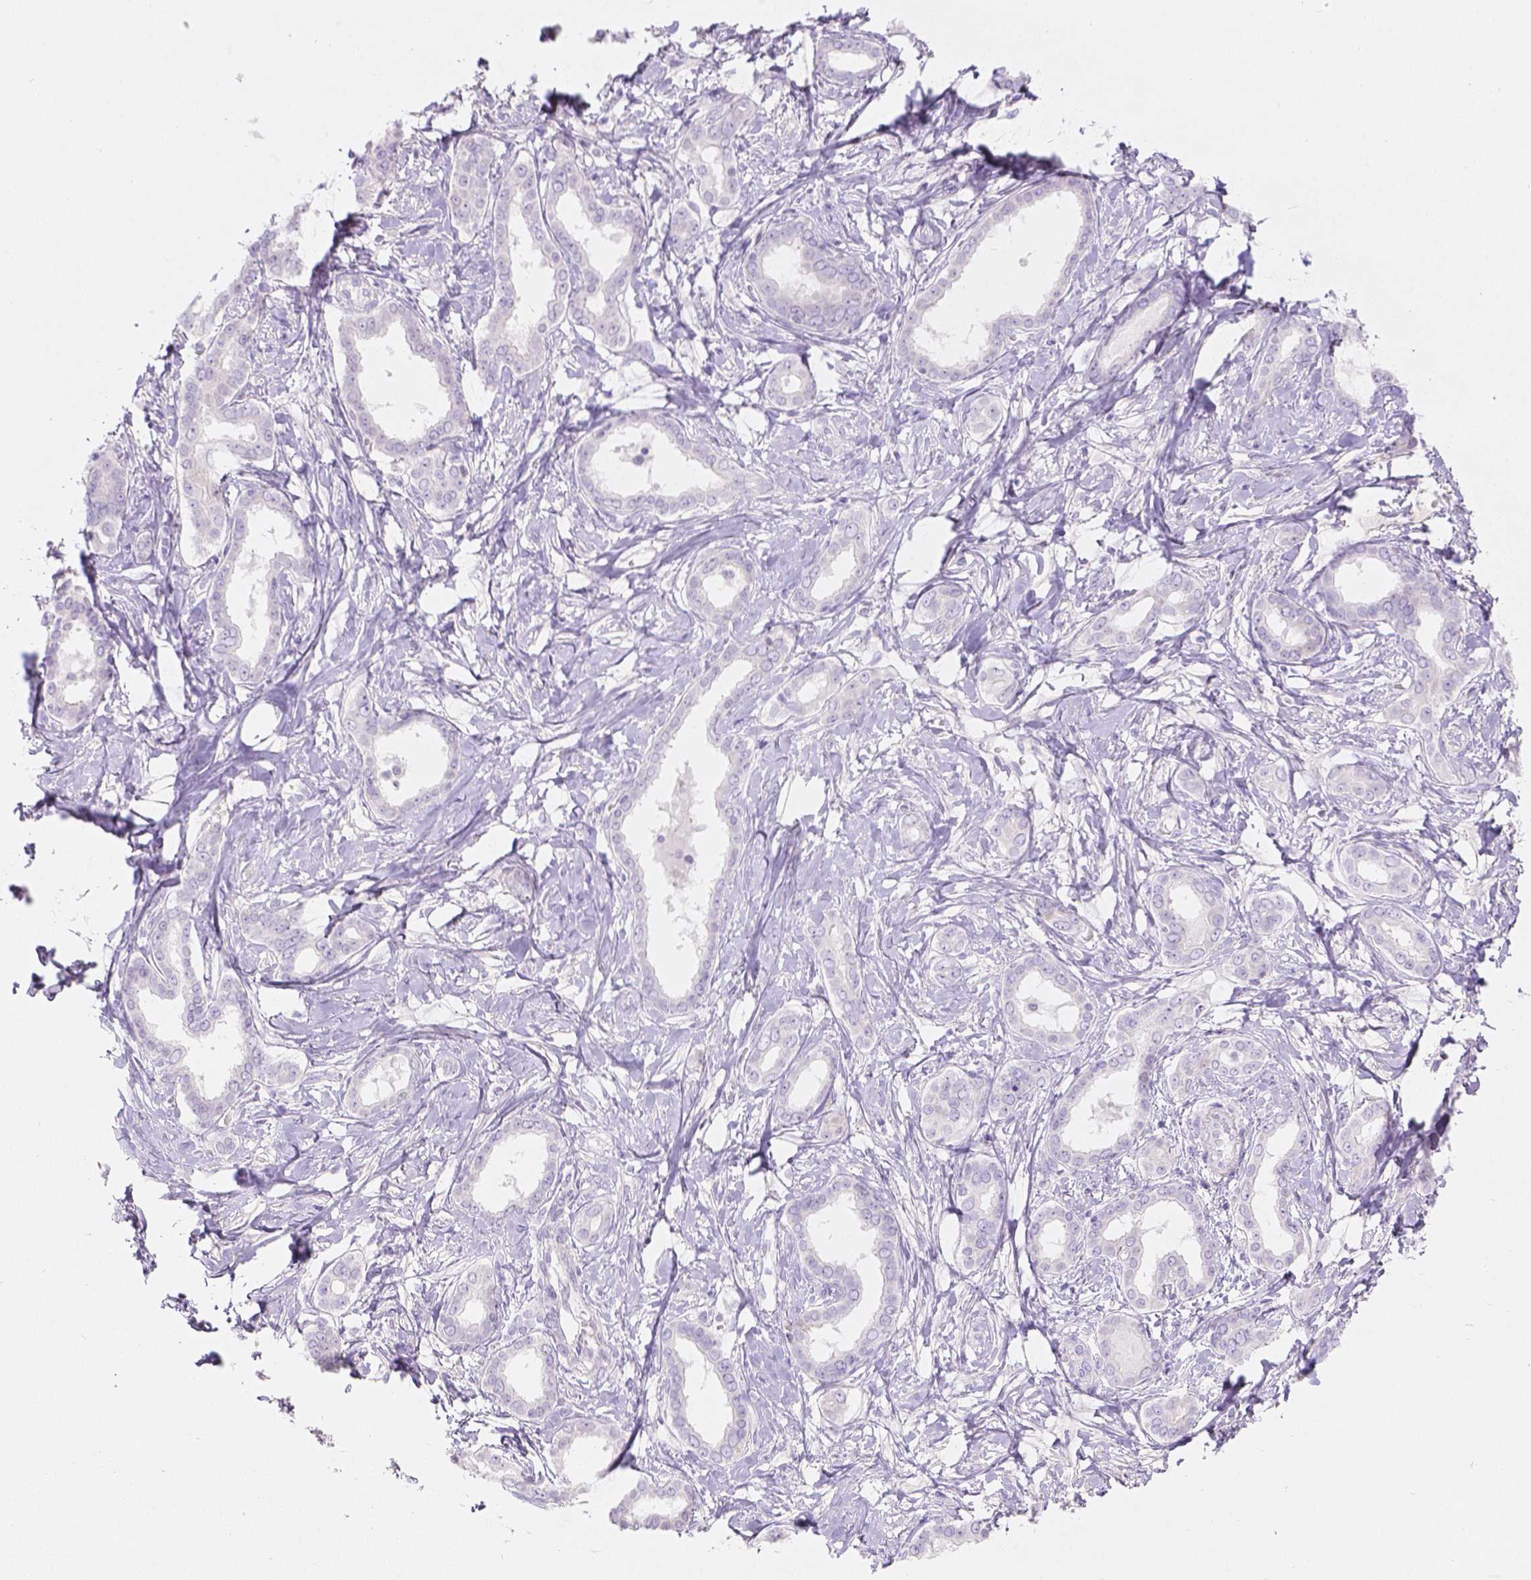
{"staining": {"intensity": "negative", "quantity": "none", "location": "none"}, "tissue": "liver cancer", "cell_type": "Tumor cells", "image_type": "cancer", "snomed": [{"axis": "morphology", "description": "Cholangiocarcinoma"}, {"axis": "topography", "description": "Liver"}], "caption": "Human liver cancer stained for a protein using immunohistochemistry demonstrates no staining in tumor cells.", "gene": "GAL3ST2", "patient": {"sex": "female", "age": 47}}